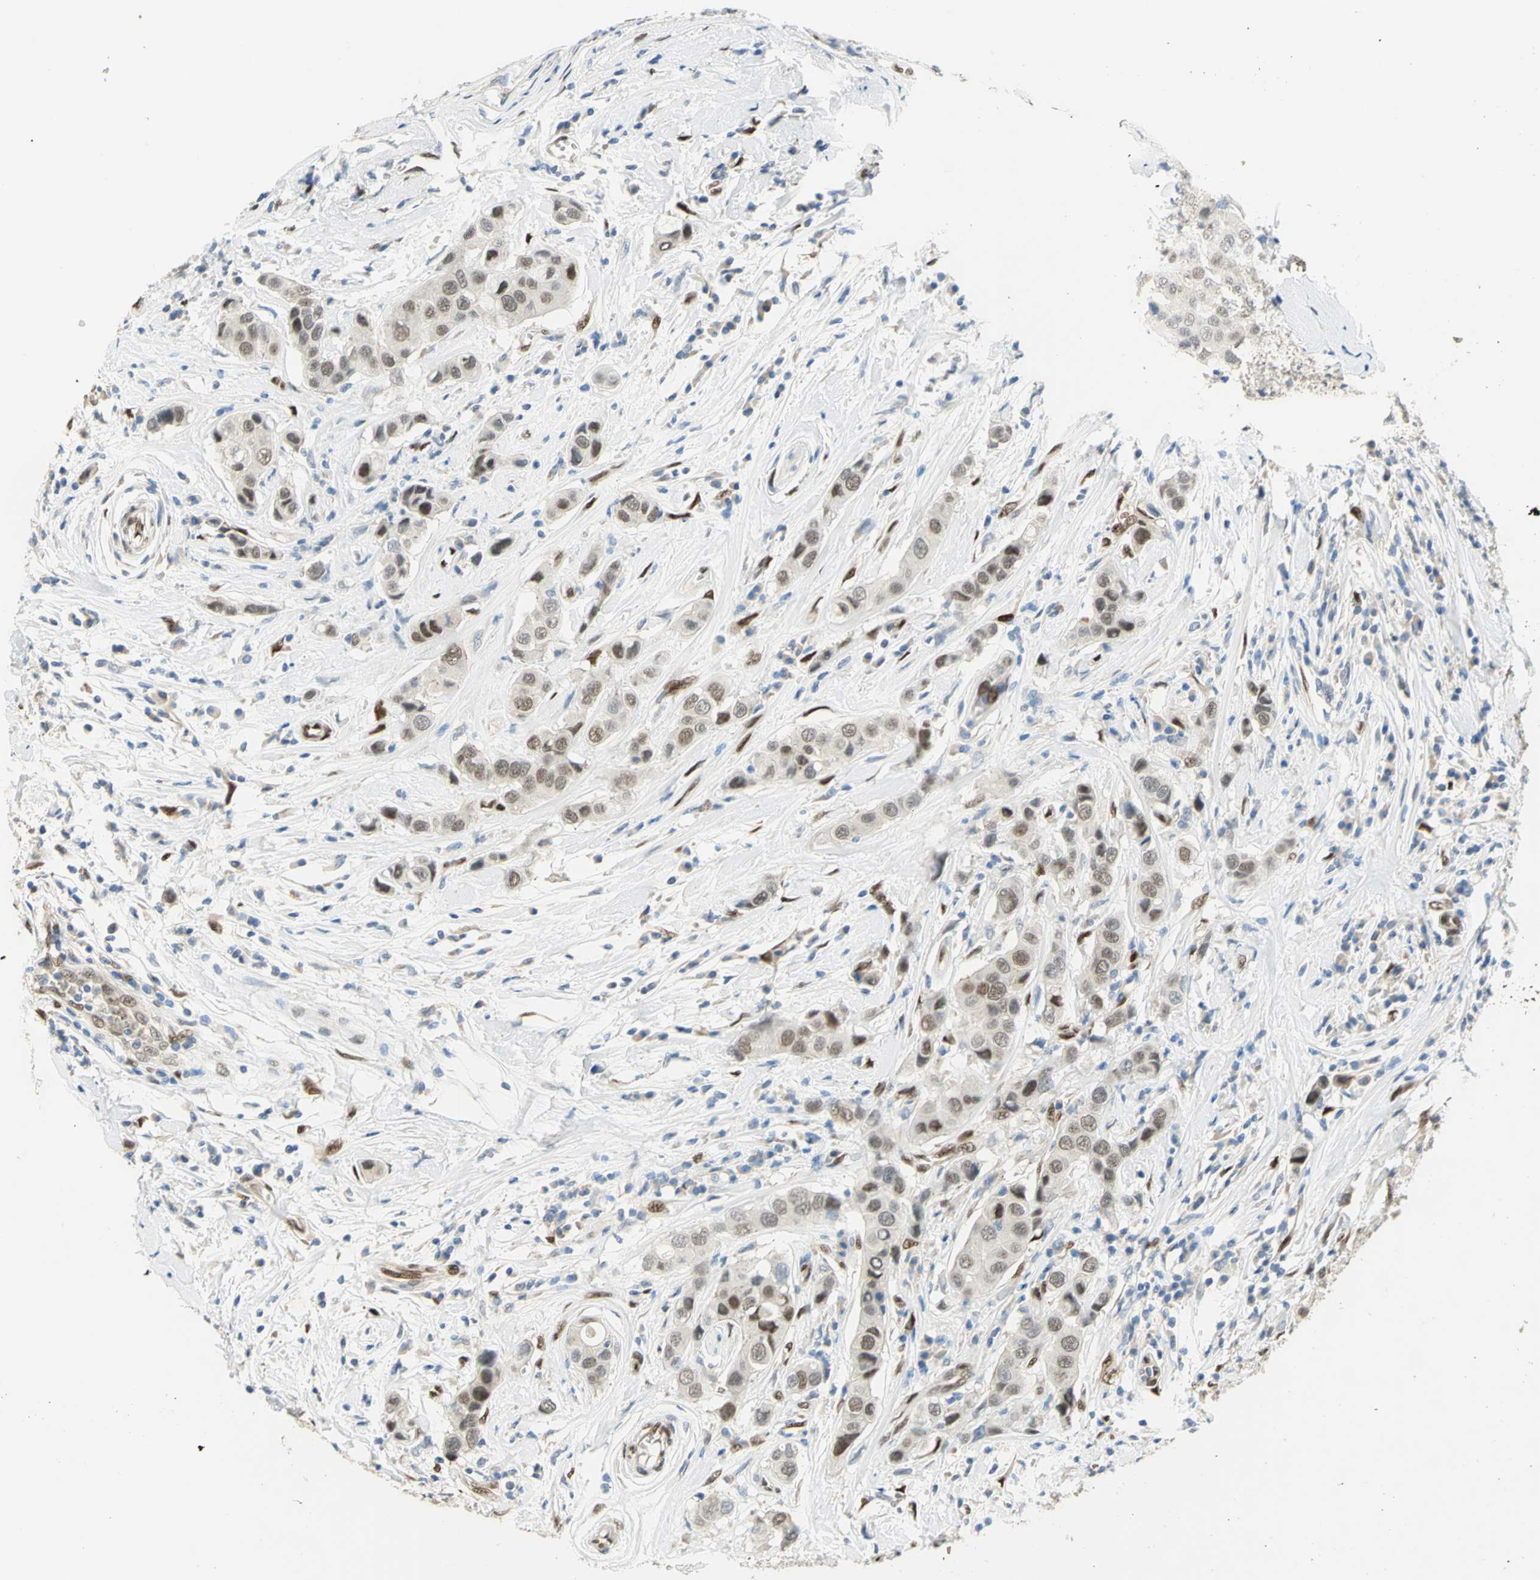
{"staining": {"intensity": "weak", "quantity": "25%-75%", "location": "cytoplasmic/membranous,nuclear"}, "tissue": "breast cancer", "cell_type": "Tumor cells", "image_type": "cancer", "snomed": [{"axis": "morphology", "description": "Duct carcinoma"}, {"axis": "topography", "description": "Breast"}], "caption": "Immunohistochemistry (IHC) of breast infiltrating ductal carcinoma shows low levels of weak cytoplasmic/membranous and nuclear staining in approximately 25%-75% of tumor cells. The protein is shown in brown color, while the nuclei are stained blue.", "gene": "RBFOX2", "patient": {"sex": "female", "age": 27}}